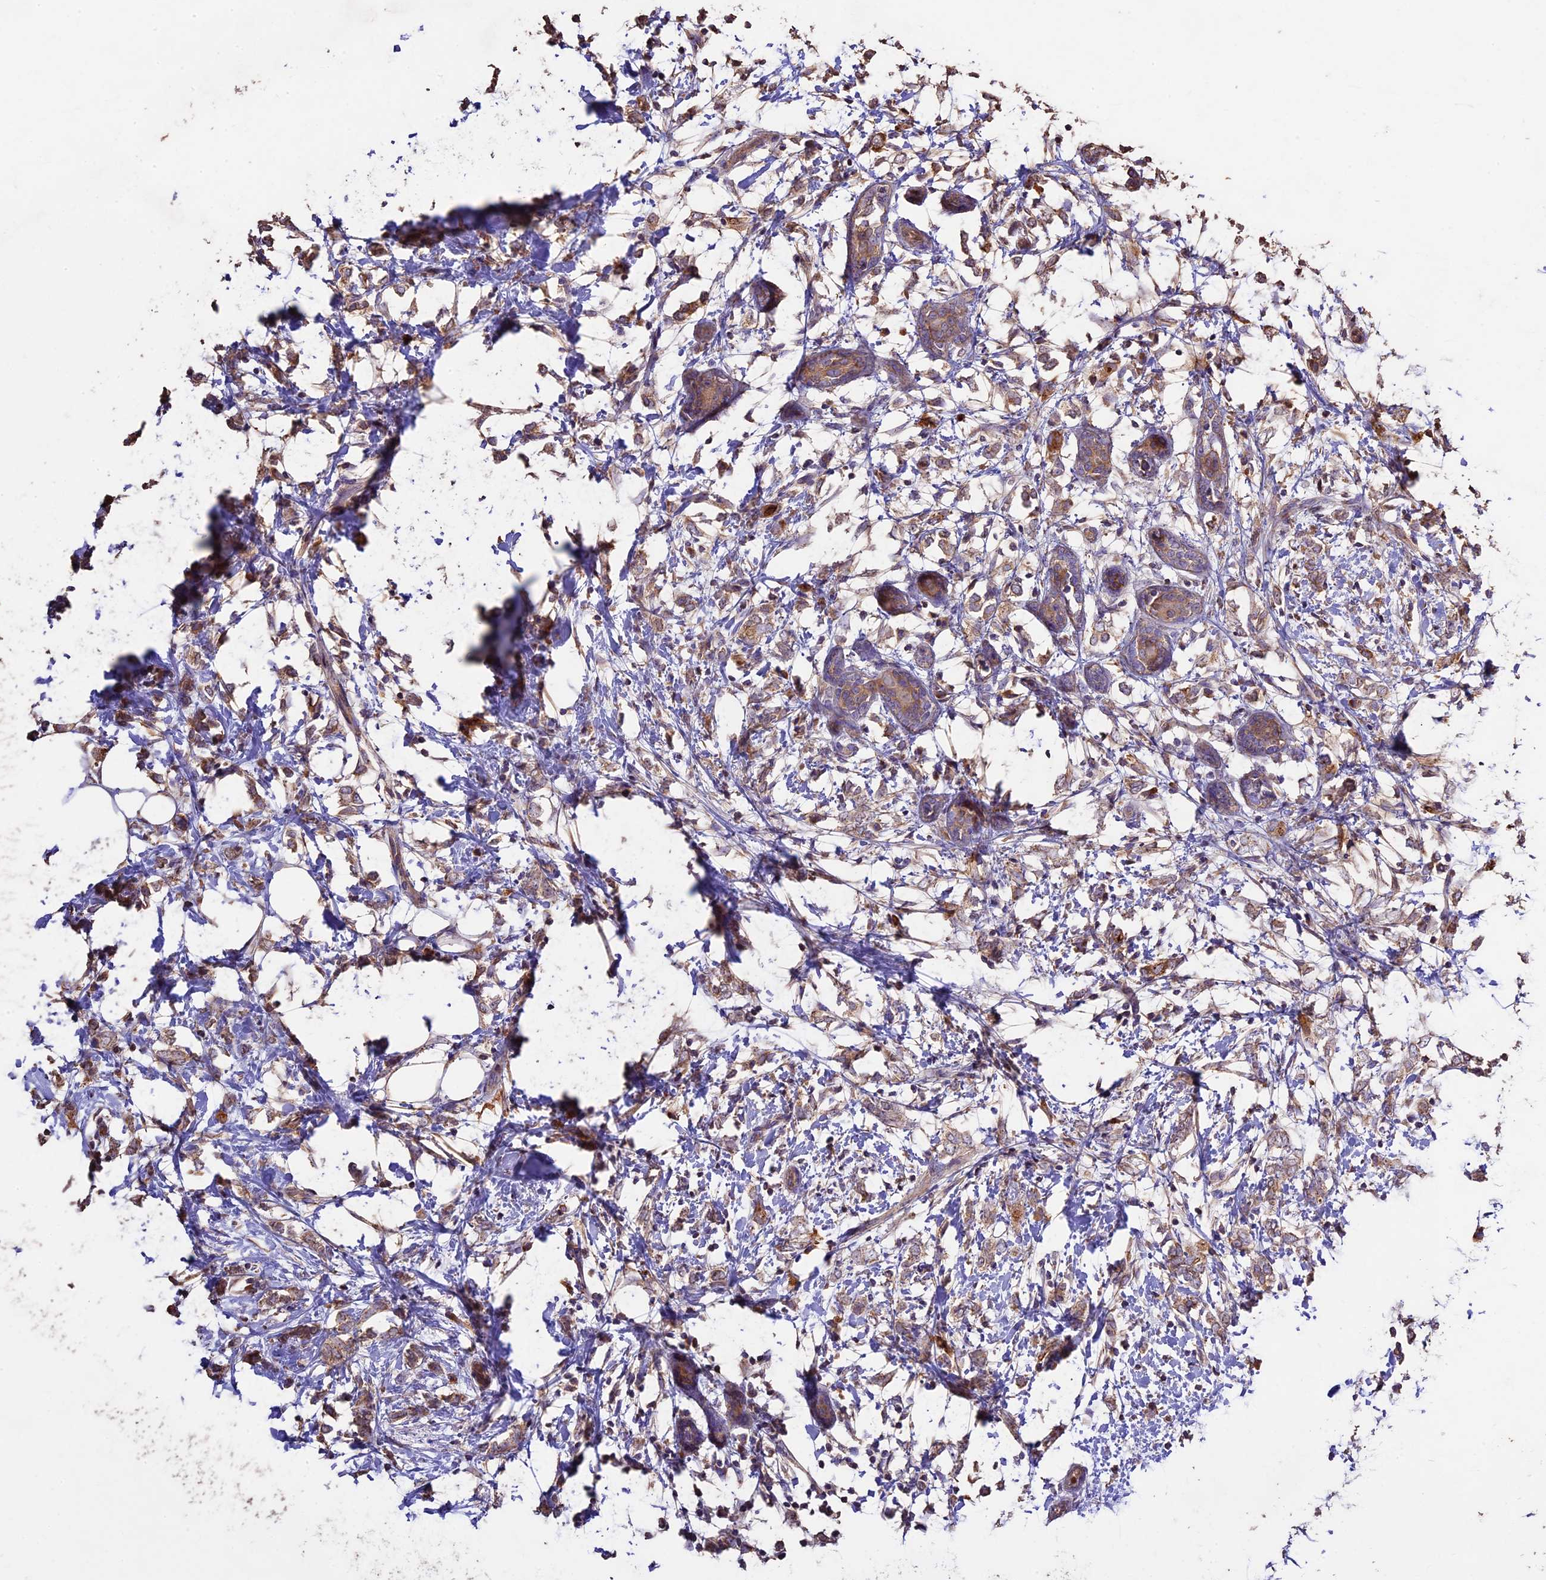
{"staining": {"intensity": "weak", "quantity": ">75%", "location": "cytoplasmic/membranous"}, "tissue": "breast cancer", "cell_type": "Tumor cells", "image_type": "cancer", "snomed": [{"axis": "morphology", "description": "Normal tissue, NOS"}, {"axis": "morphology", "description": "Lobular carcinoma"}, {"axis": "topography", "description": "Breast"}], "caption": "IHC micrograph of neoplastic tissue: human breast cancer (lobular carcinoma) stained using immunohistochemistry exhibits low levels of weak protein expression localized specifically in the cytoplasmic/membranous of tumor cells, appearing as a cytoplasmic/membranous brown color.", "gene": "CRLF1", "patient": {"sex": "female", "age": 47}}